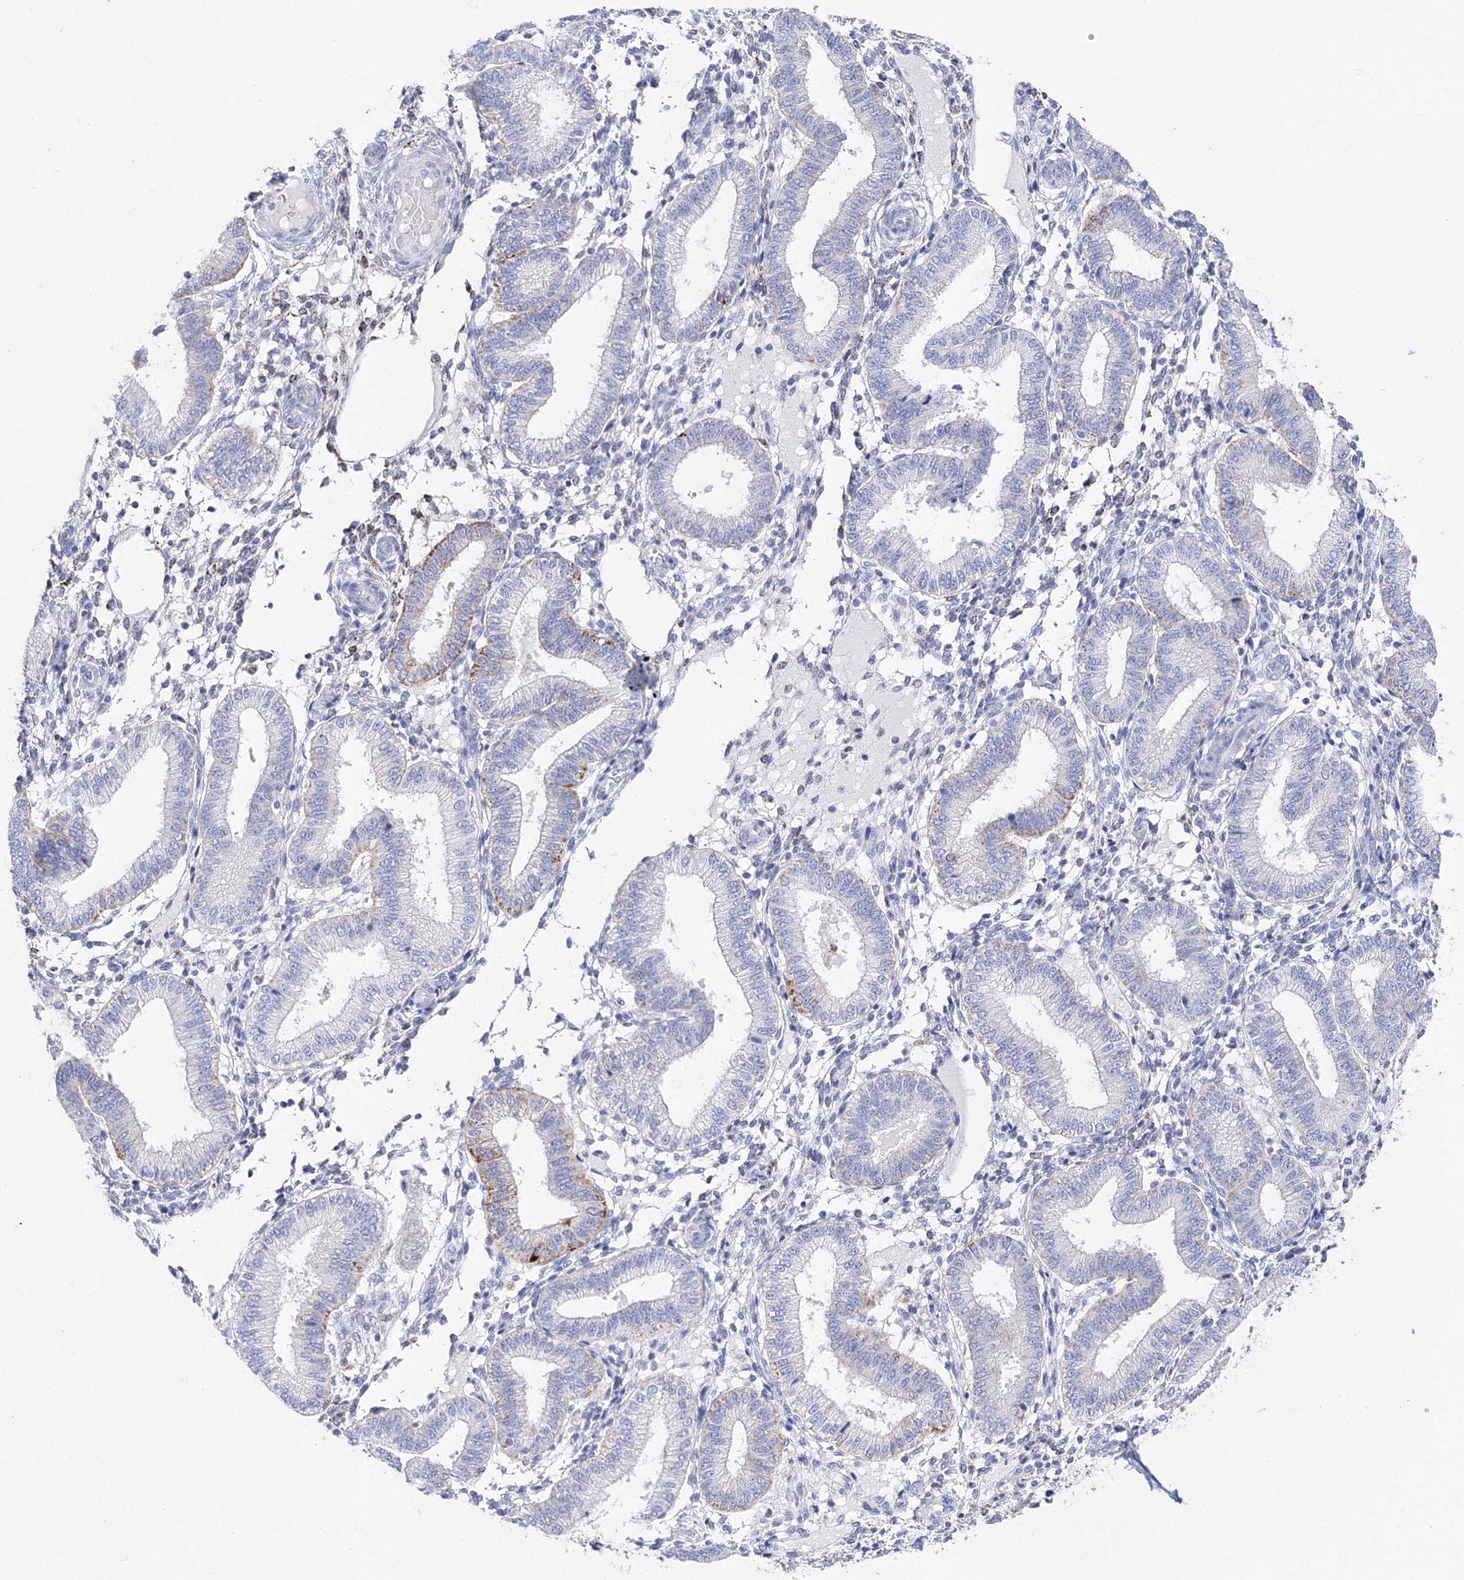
{"staining": {"intensity": "negative", "quantity": "none", "location": "none"}, "tissue": "endometrium", "cell_type": "Cells in endometrial stroma", "image_type": "normal", "snomed": [{"axis": "morphology", "description": "Normal tissue, NOS"}, {"axis": "topography", "description": "Endometrium"}], "caption": "Cells in endometrial stroma are negative for protein expression in benign human endometrium. (DAB immunohistochemistry, high magnification).", "gene": "MERTK", "patient": {"sex": "female", "age": 39}}